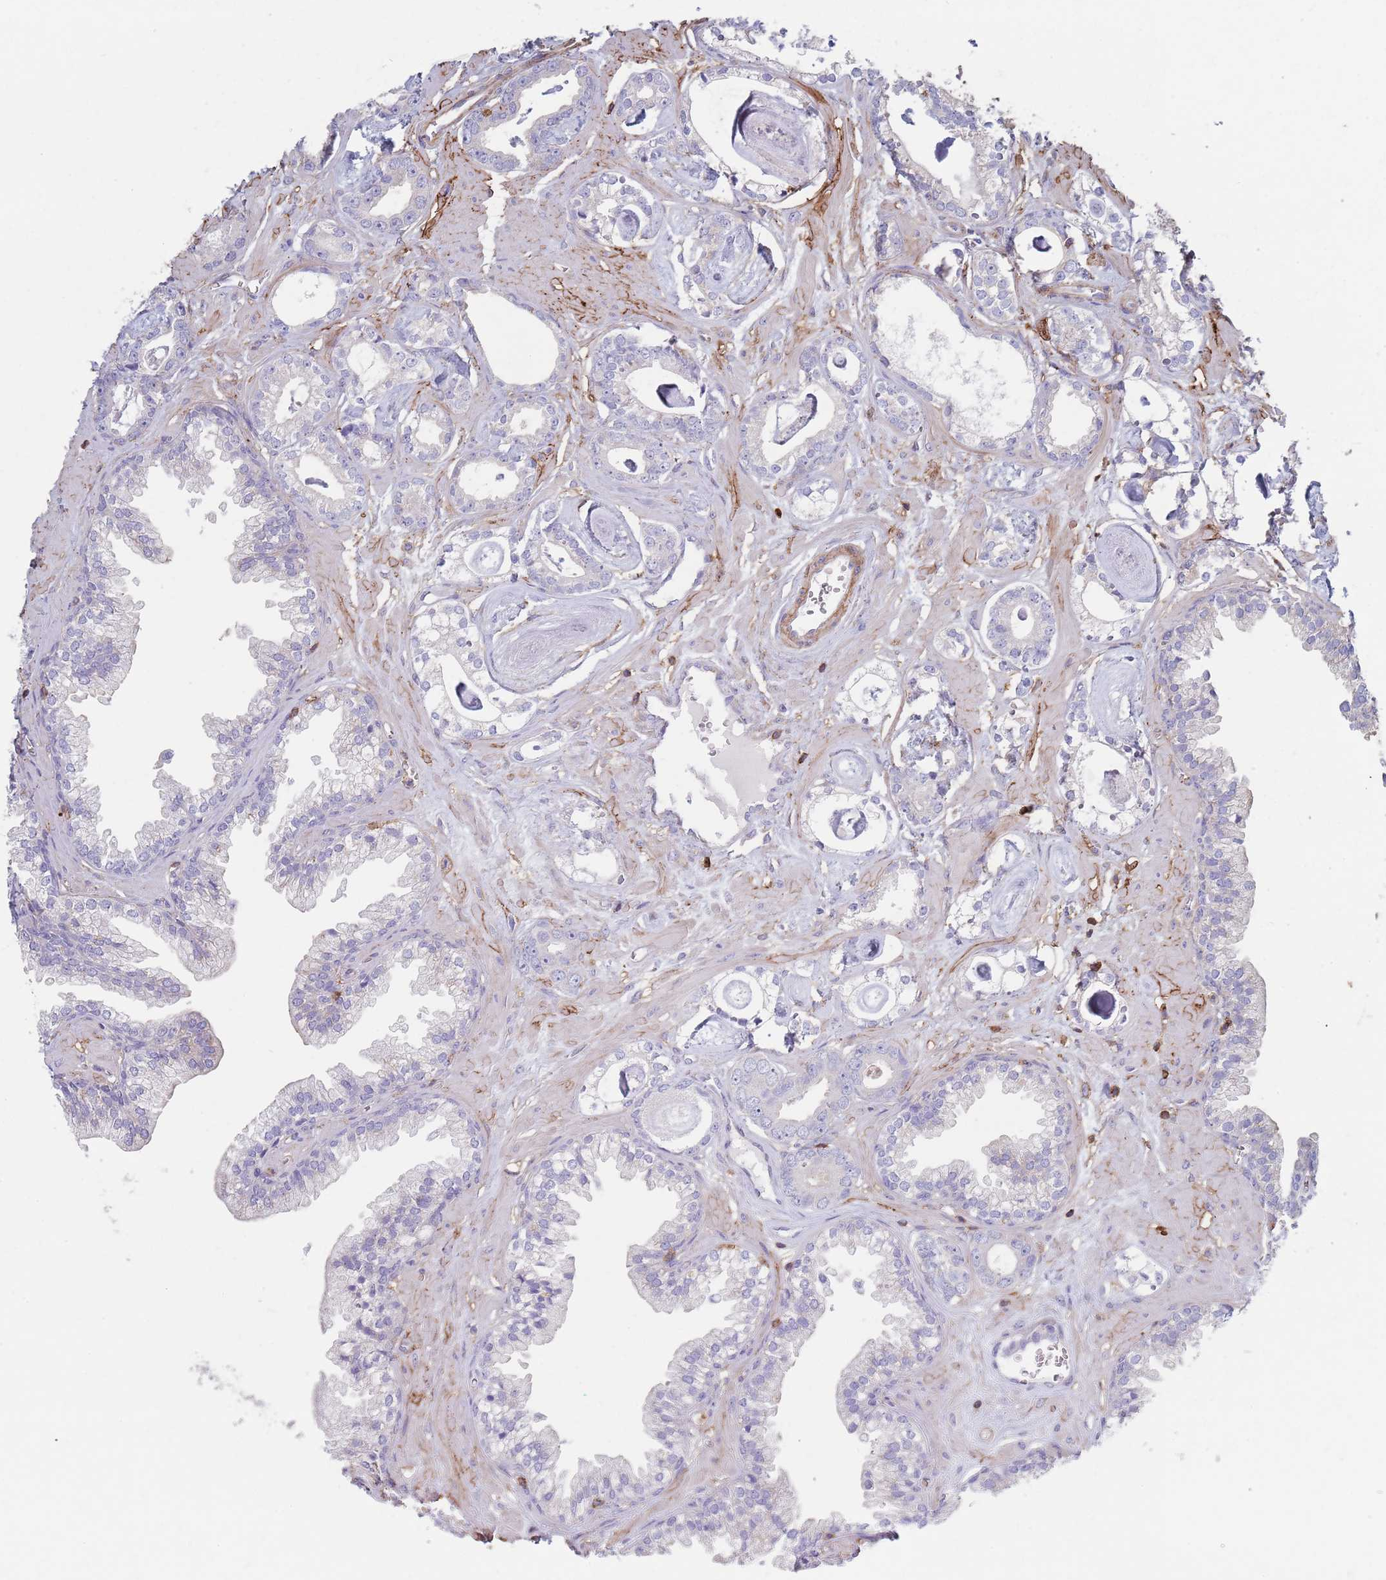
{"staining": {"intensity": "negative", "quantity": "none", "location": "none"}, "tissue": "prostate cancer", "cell_type": "Tumor cells", "image_type": "cancer", "snomed": [{"axis": "morphology", "description": "Adenocarcinoma, Low grade"}, {"axis": "topography", "description": "Prostate"}], "caption": "Histopathology image shows no protein staining in tumor cells of low-grade adenocarcinoma (prostate) tissue.", "gene": "RNF144A", "patient": {"sex": "male", "age": 60}}